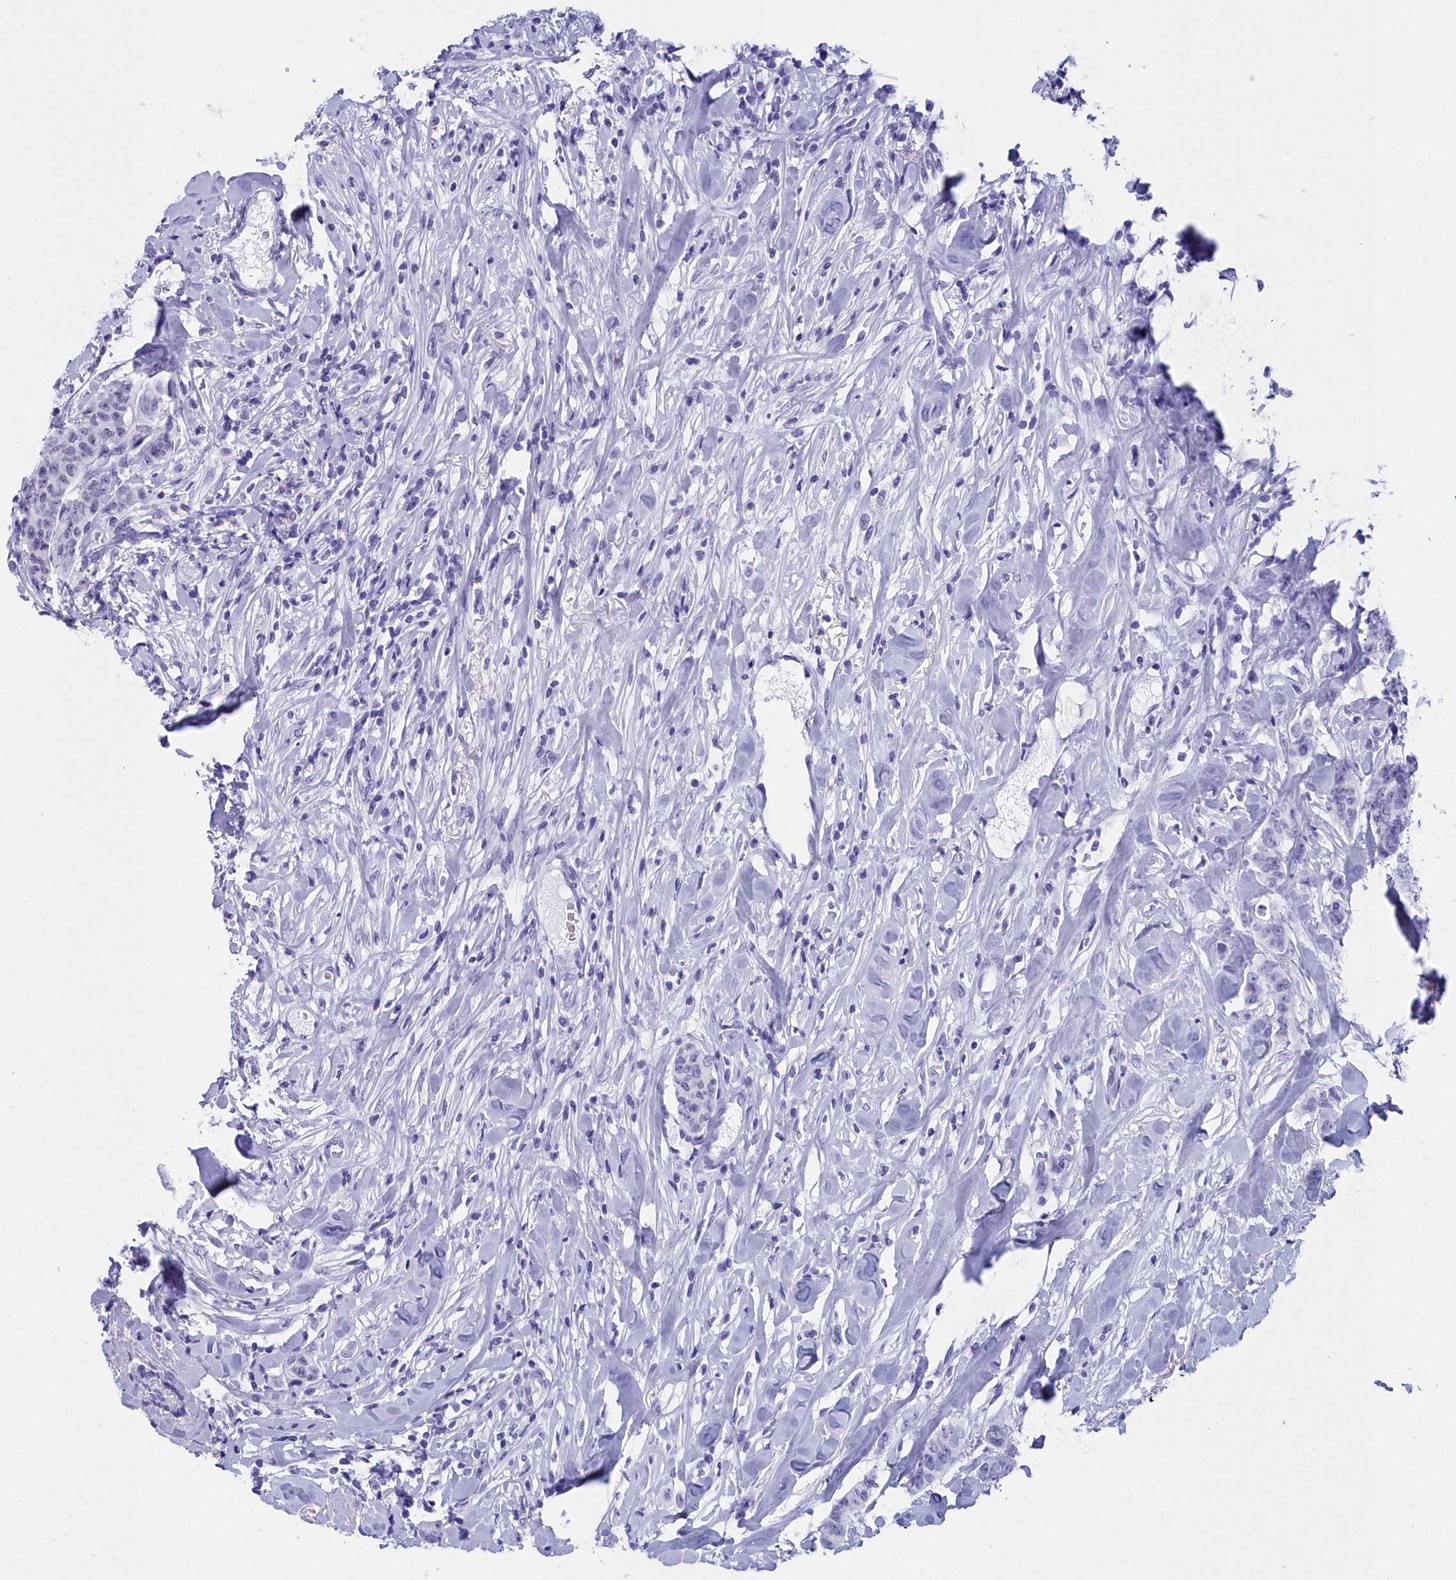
{"staining": {"intensity": "negative", "quantity": "none", "location": "none"}, "tissue": "breast cancer", "cell_type": "Tumor cells", "image_type": "cancer", "snomed": [{"axis": "morphology", "description": "Duct carcinoma"}, {"axis": "topography", "description": "Breast"}], "caption": "Immunohistochemistry (IHC) photomicrograph of neoplastic tissue: human breast cancer (infiltrating ductal carcinoma) stained with DAB shows no significant protein staining in tumor cells.", "gene": "CCDC97", "patient": {"sex": "female", "age": 40}}